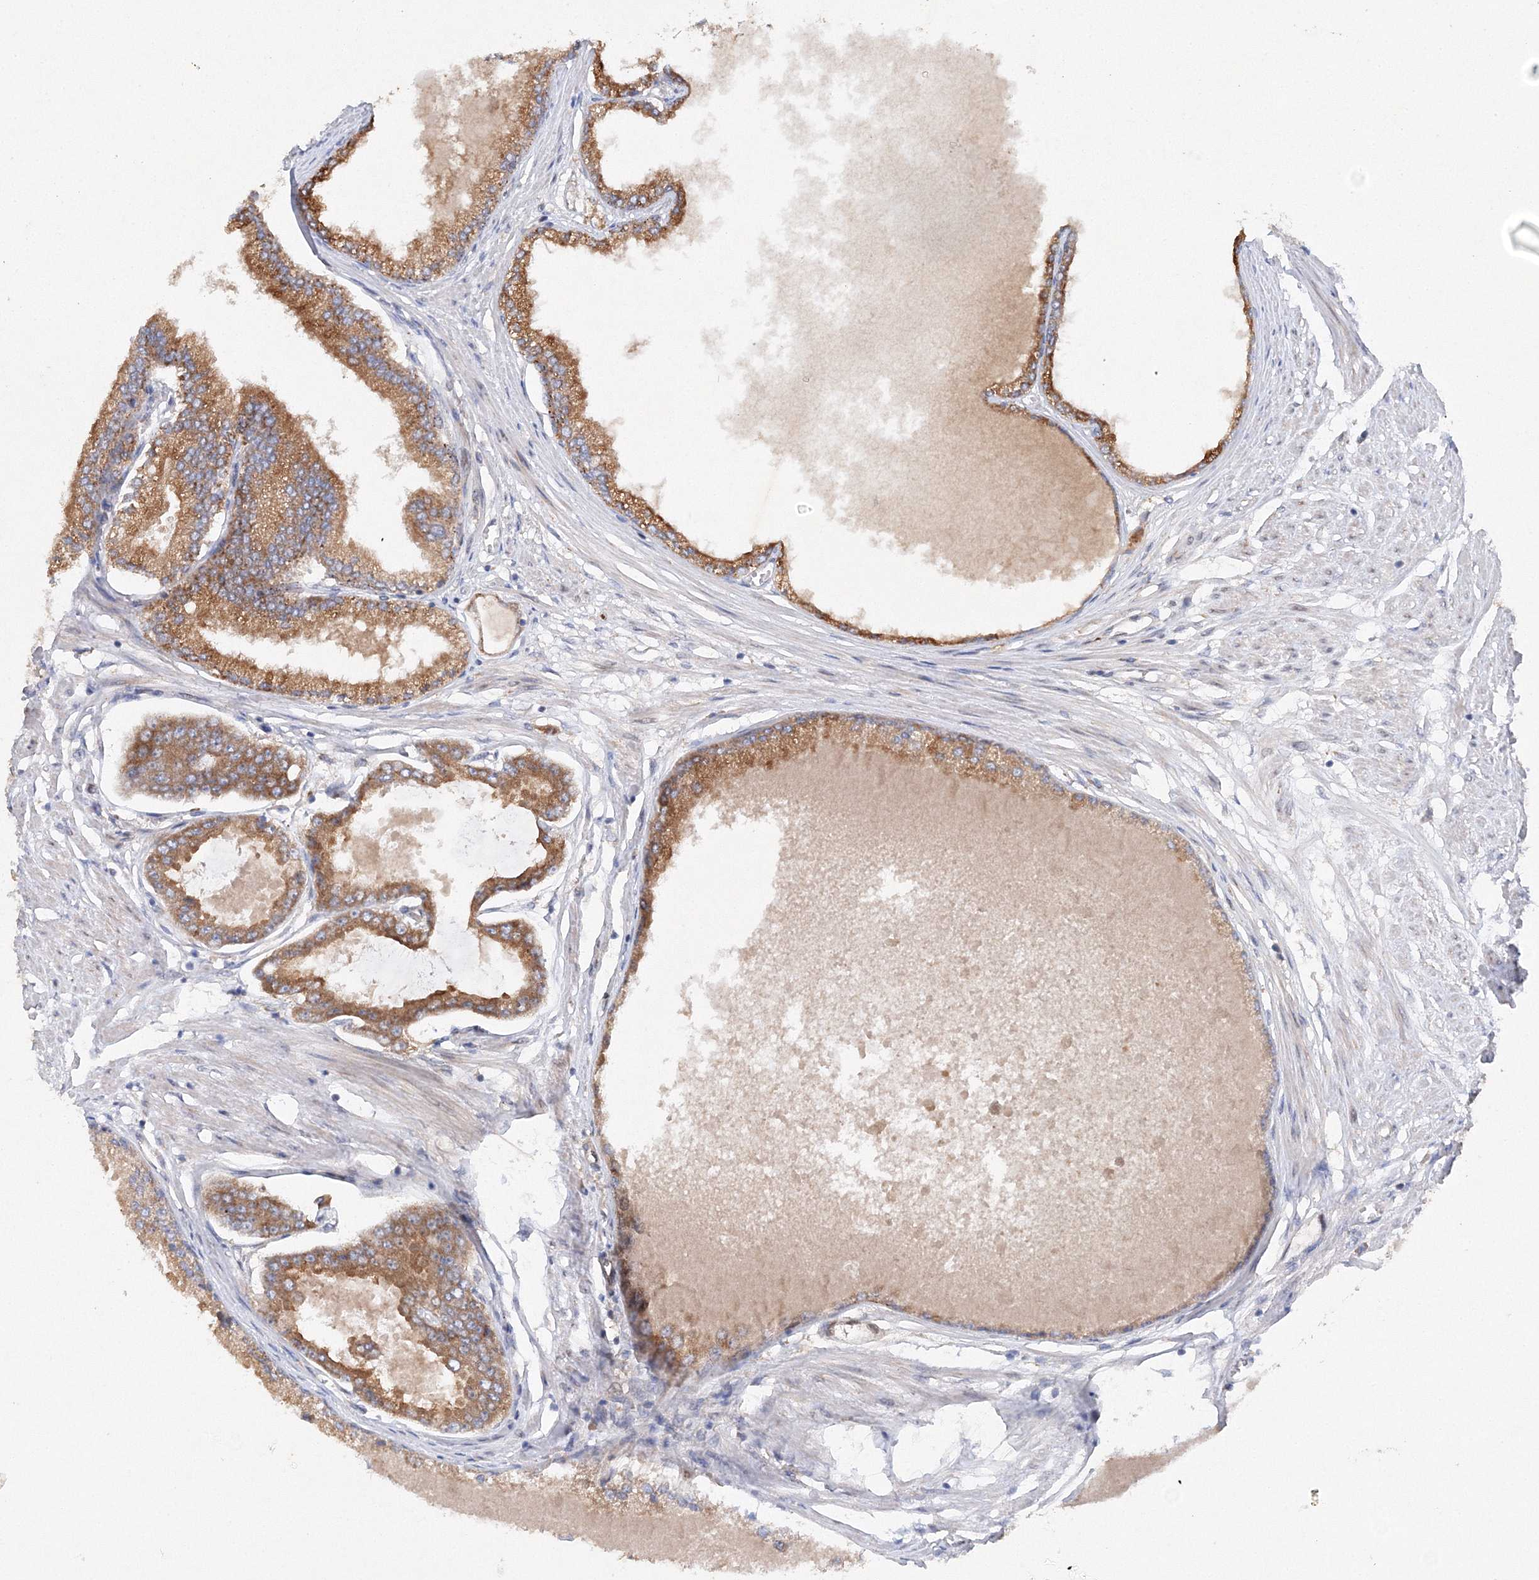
{"staining": {"intensity": "moderate", "quantity": ">75%", "location": "cytoplasmic/membranous"}, "tissue": "prostate cancer", "cell_type": "Tumor cells", "image_type": "cancer", "snomed": [{"axis": "morphology", "description": "Adenocarcinoma, Low grade"}, {"axis": "topography", "description": "Prostate"}], "caption": "Human prostate low-grade adenocarcinoma stained with a protein marker displays moderate staining in tumor cells.", "gene": "SLC36A1", "patient": {"sex": "male", "age": 63}}